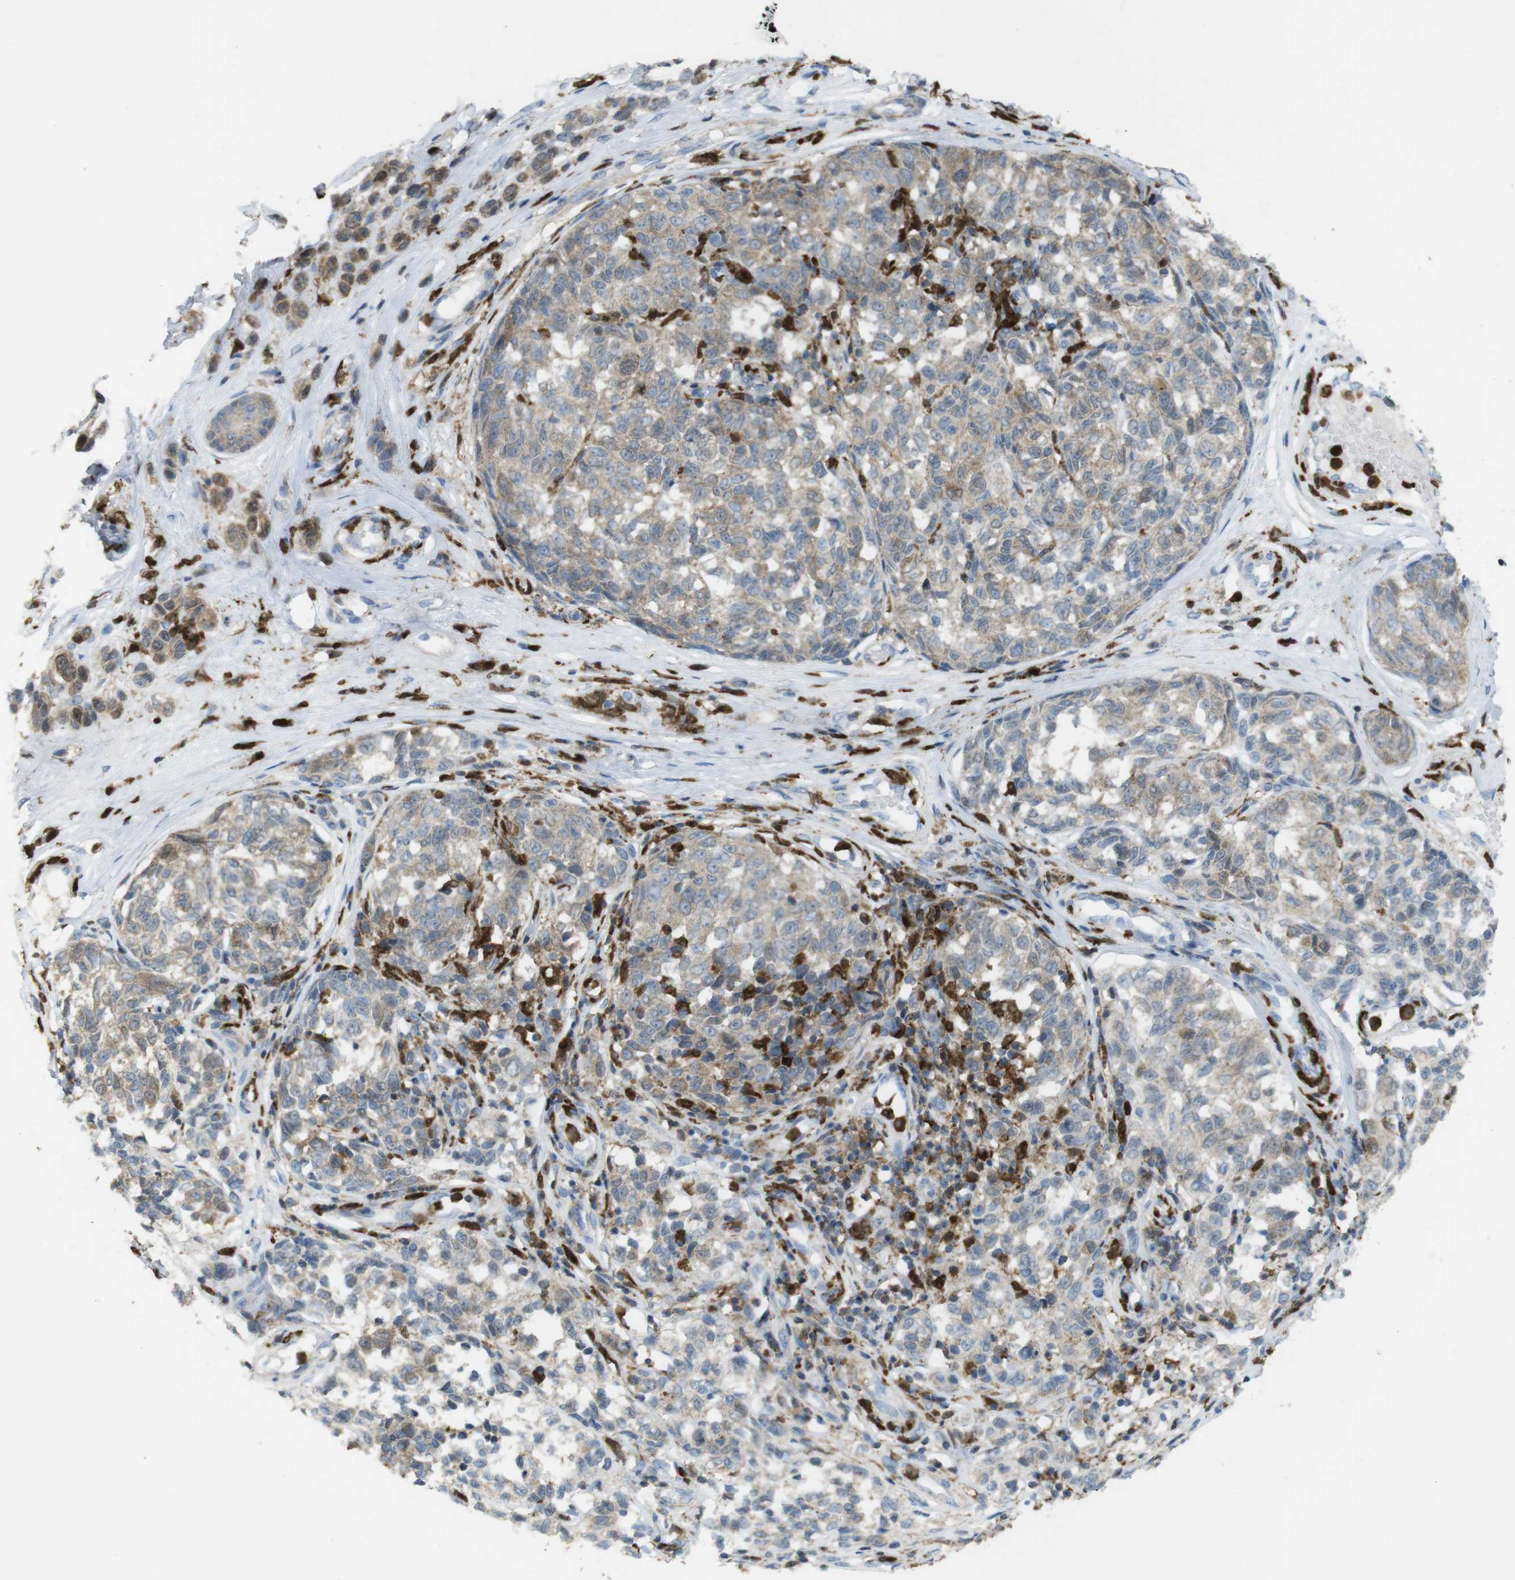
{"staining": {"intensity": "moderate", "quantity": "25%-75%", "location": "cytoplasmic/membranous"}, "tissue": "melanoma", "cell_type": "Tumor cells", "image_type": "cancer", "snomed": [{"axis": "morphology", "description": "Malignant melanoma, NOS"}, {"axis": "topography", "description": "Skin"}], "caption": "A histopathology image showing moderate cytoplasmic/membranous positivity in about 25%-75% of tumor cells in malignant melanoma, as visualized by brown immunohistochemical staining.", "gene": "PRKCD", "patient": {"sex": "female", "age": 64}}